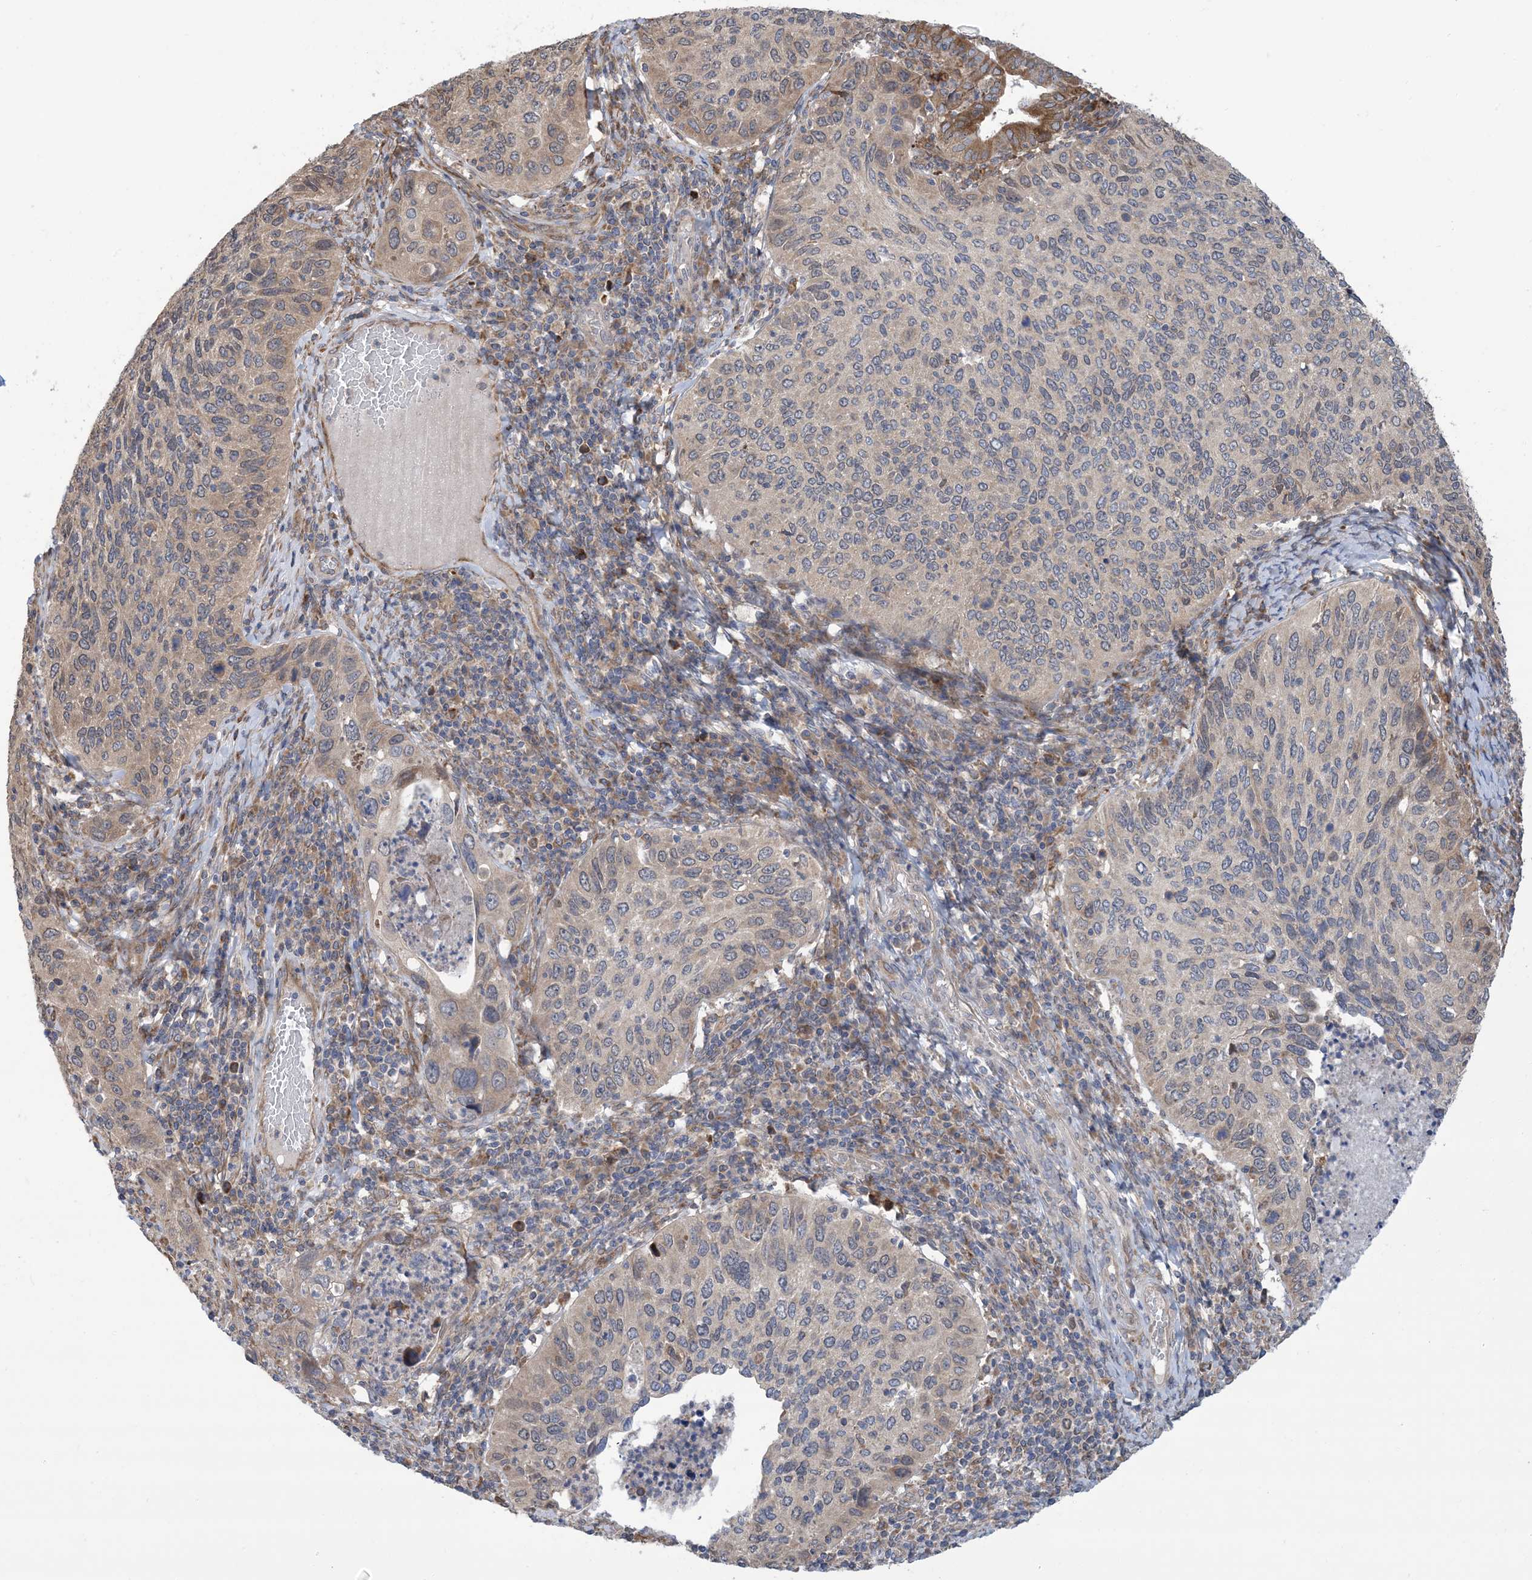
{"staining": {"intensity": "weak", "quantity": "<25%", "location": "cytoplasmic/membranous"}, "tissue": "cervical cancer", "cell_type": "Tumor cells", "image_type": "cancer", "snomed": [{"axis": "morphology", "description": "Squamous cell carcinoma, NOS"}, {"axis": "topography", "description": "Cervix"}], "caption": "This is a image of immunohistochemistry staining of cervical squamous cell carcinoma, which shows no positivity in tumor cells. (DAB immunohistochemistry, high magnification).", "gene": "CLEC16A", "patient": {"sex": "female", "age": 38}}